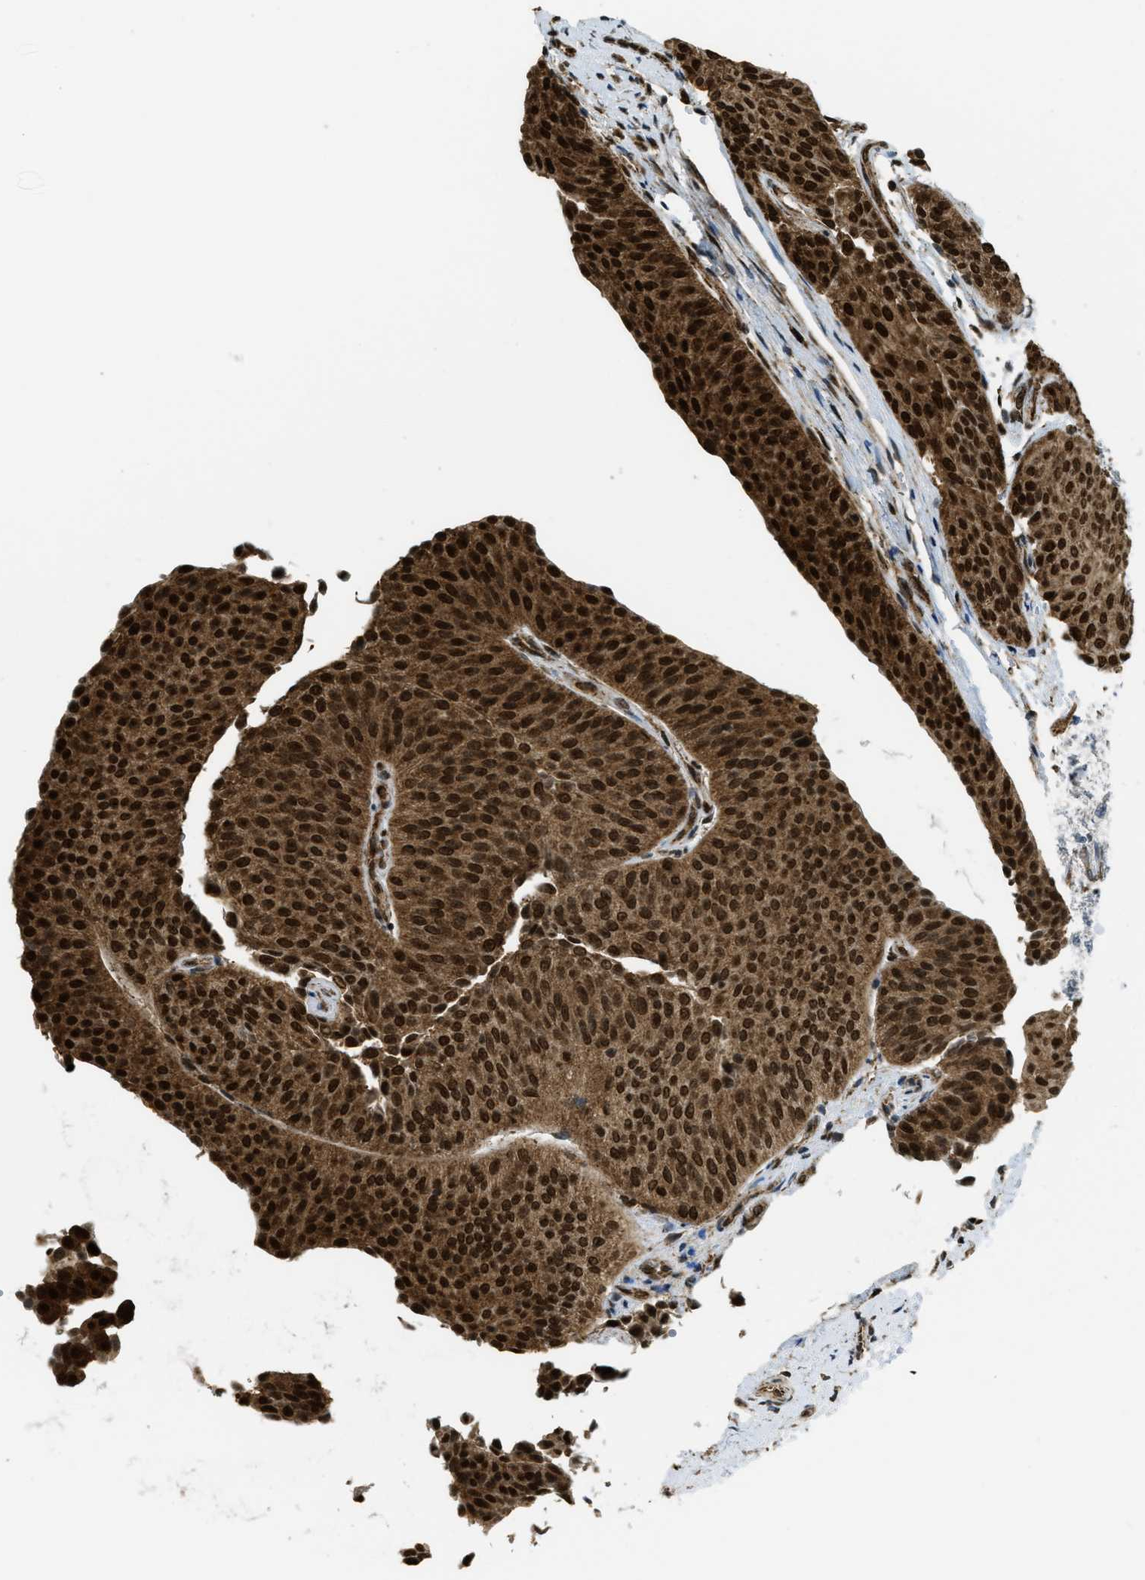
{"staining": {"intensity": "strong", "quantity": ">75%", "location": "cytoplasmic/membranous,nuclear"}, "tissue": "urothelial cancer", "cell_type": "Tumor cells", "image_type": "cancer", "snomed": [{"axis": "morphology", "description": "Urothelial carcinoma, Low grade"}, {"axis": "topography", "description": "Urinary bladder"}], "caption": "Immunohistochemical staining of urothelial cancer displays strong cytoplasmic/membranous and nuclear protein expression in about >75% of tumor cells. (IHC, brightfield microscopy, high magnification).", "gene": "TNPO1", "patient": {"sex": "female", "age": 60}}